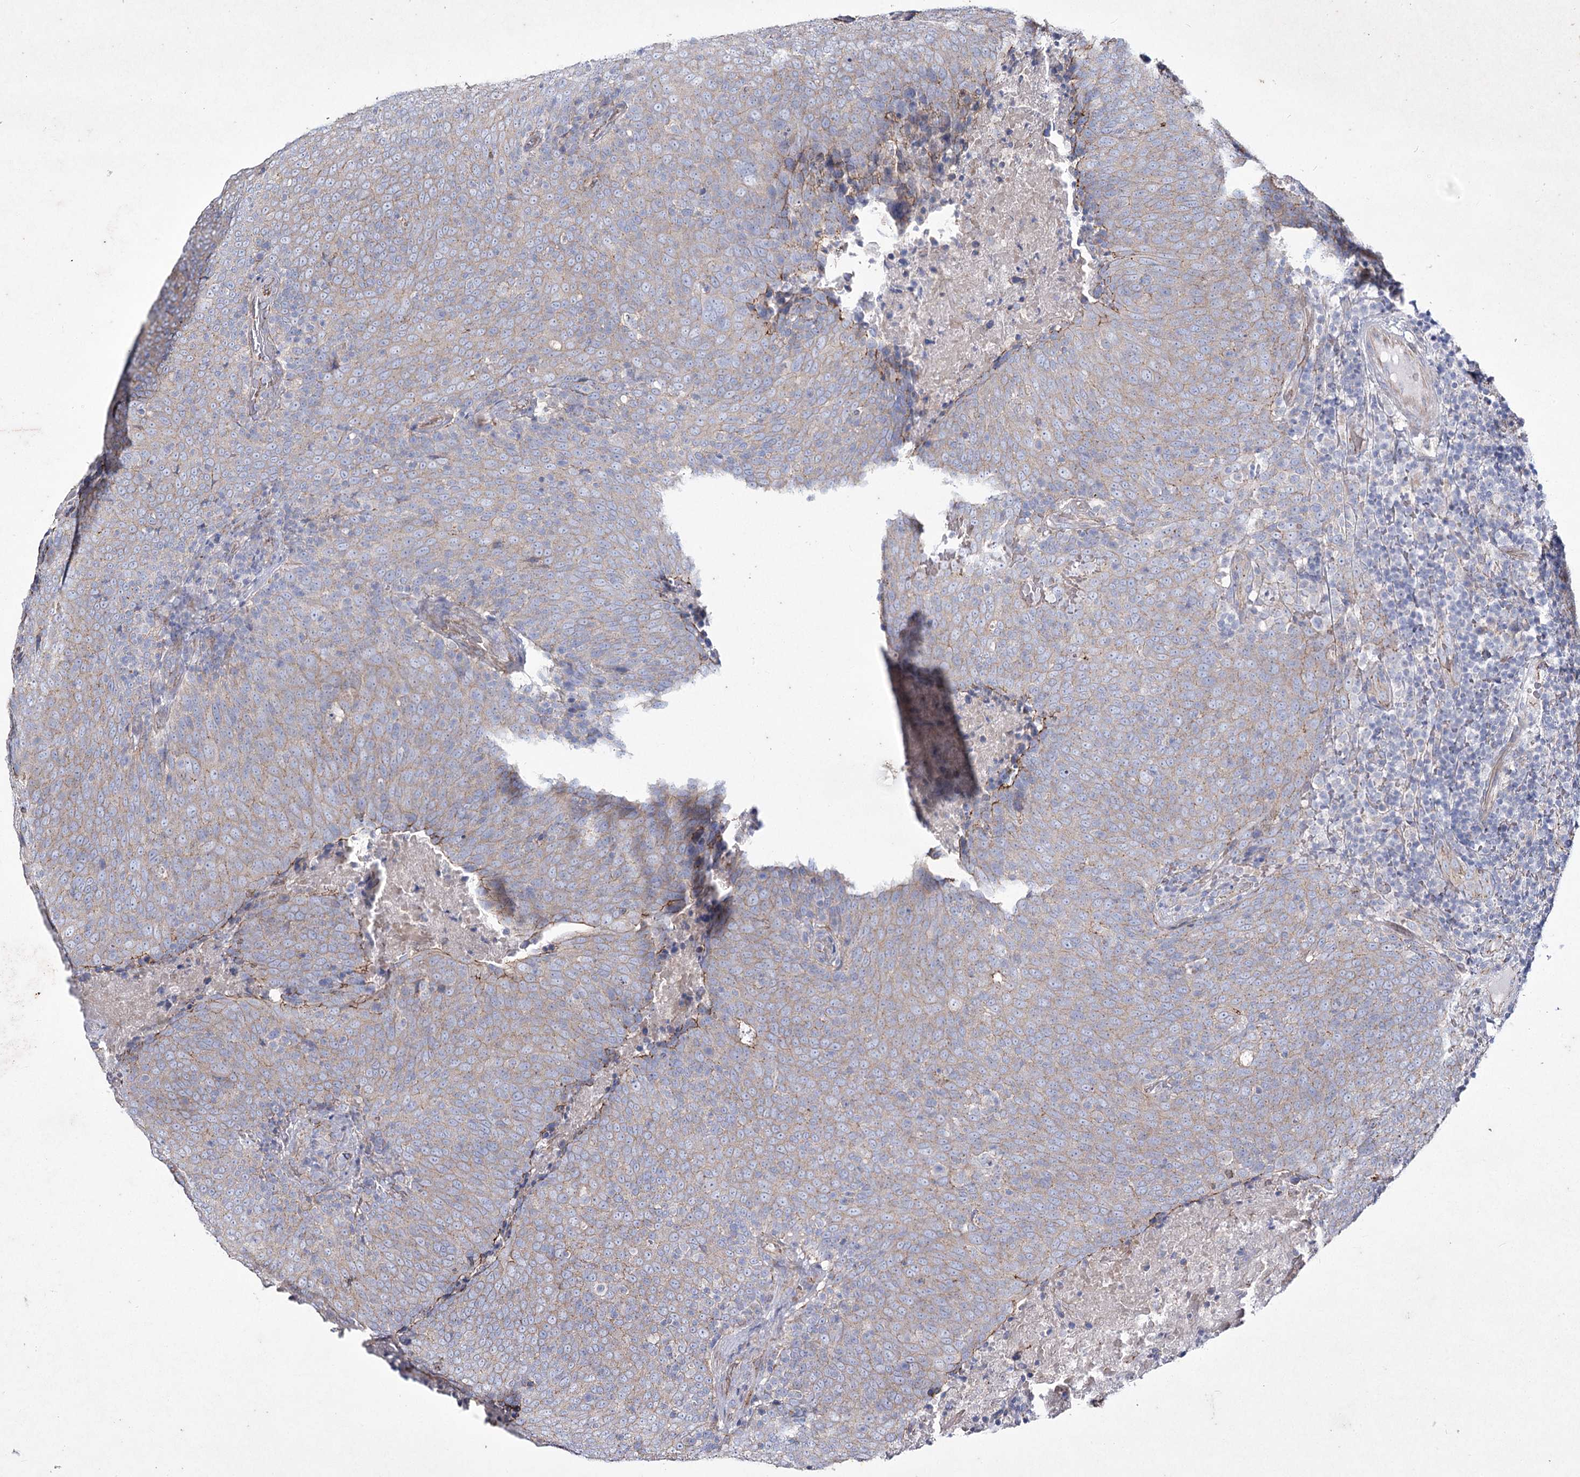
{"staining": {"intensity": "weak", "quantity": "25%-75%", "location": "cytoplasmic/membranous"}, "tissue": "head and neck cancer", "cell_type": "Tumor cells", "image_type": "cancer", "snomed": [{"axis": "morphology", "description": "Squamous cell carcinoma, NOS"}, {"axis": "morphology", "description": "Squamous cell carcinoma, metastatic, NOS"}, {"axis": "topography", "description": "Lymph node"}, {"axis": "topography", "description": "Head-Neck"}], "caption": "Approximately 25%-75% of tumor cells in squamous cell carcinoma (head and neck) reveal weak cytoplasmic/membranous protein staining as visualized by brown immunohistochemical staining.", "gene": "LDLRAD3", "patient": {"sex": "male", "age": 62}}